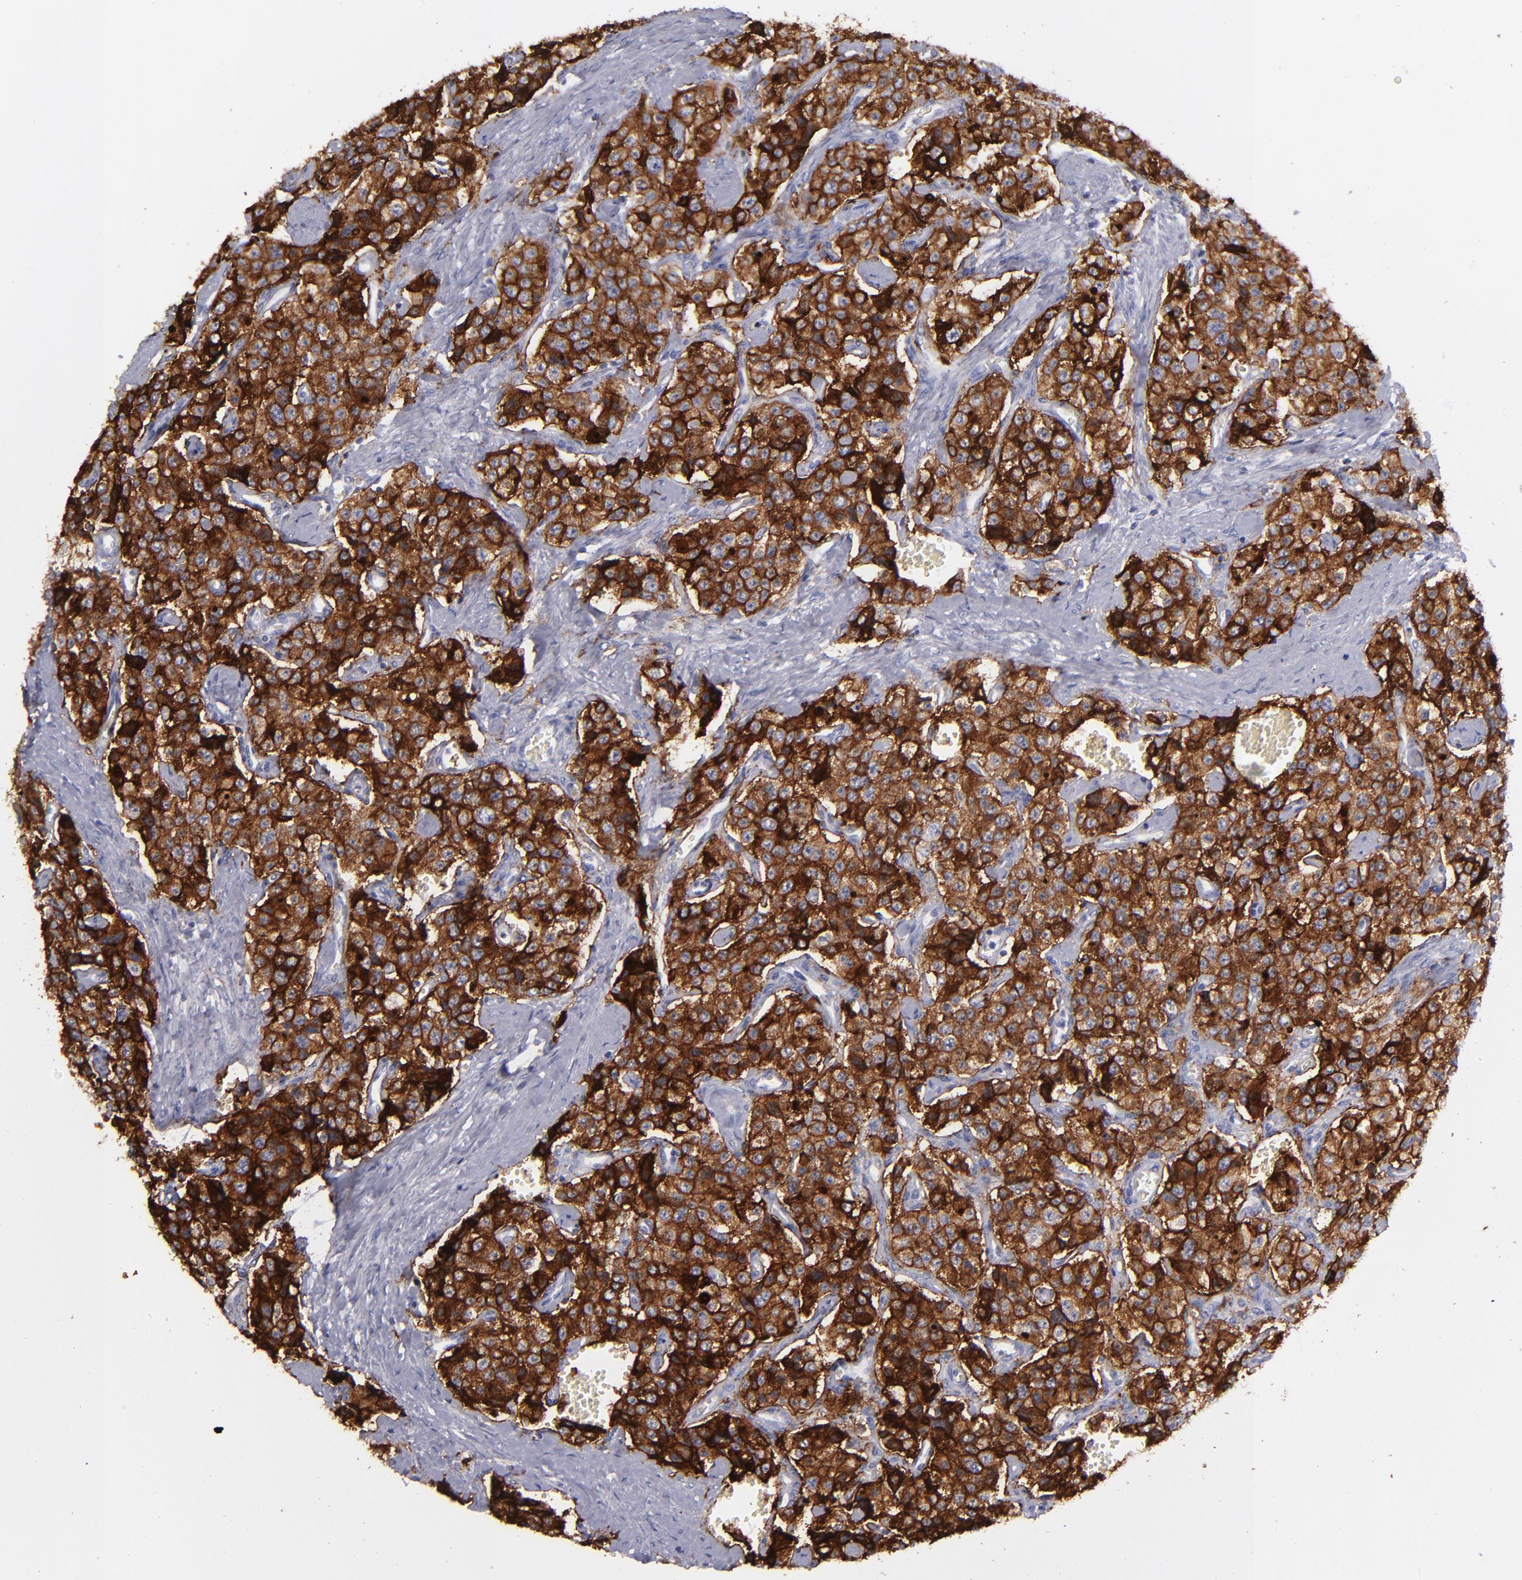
{"staining": {"intensity": "strong", "quantity": ">75%", "location": "cytoplasmic/membranous"}, "tissue": "carcinoid", "cell_type": "Tumor cells", "image_type": "cancer", "snomed": [{"axis": "morphology", "description": "Carcinoid, malignant, NOS"}, {"axis": "topography", "description": "Small intestine"}], "caption": "The immunohistochemical stain labels strong cytoplasmic/membranous positivity in tumor cells of carcinoid tissue.", "gene": "SNAP25", "patient": {"sex": "male", "age": 52}}